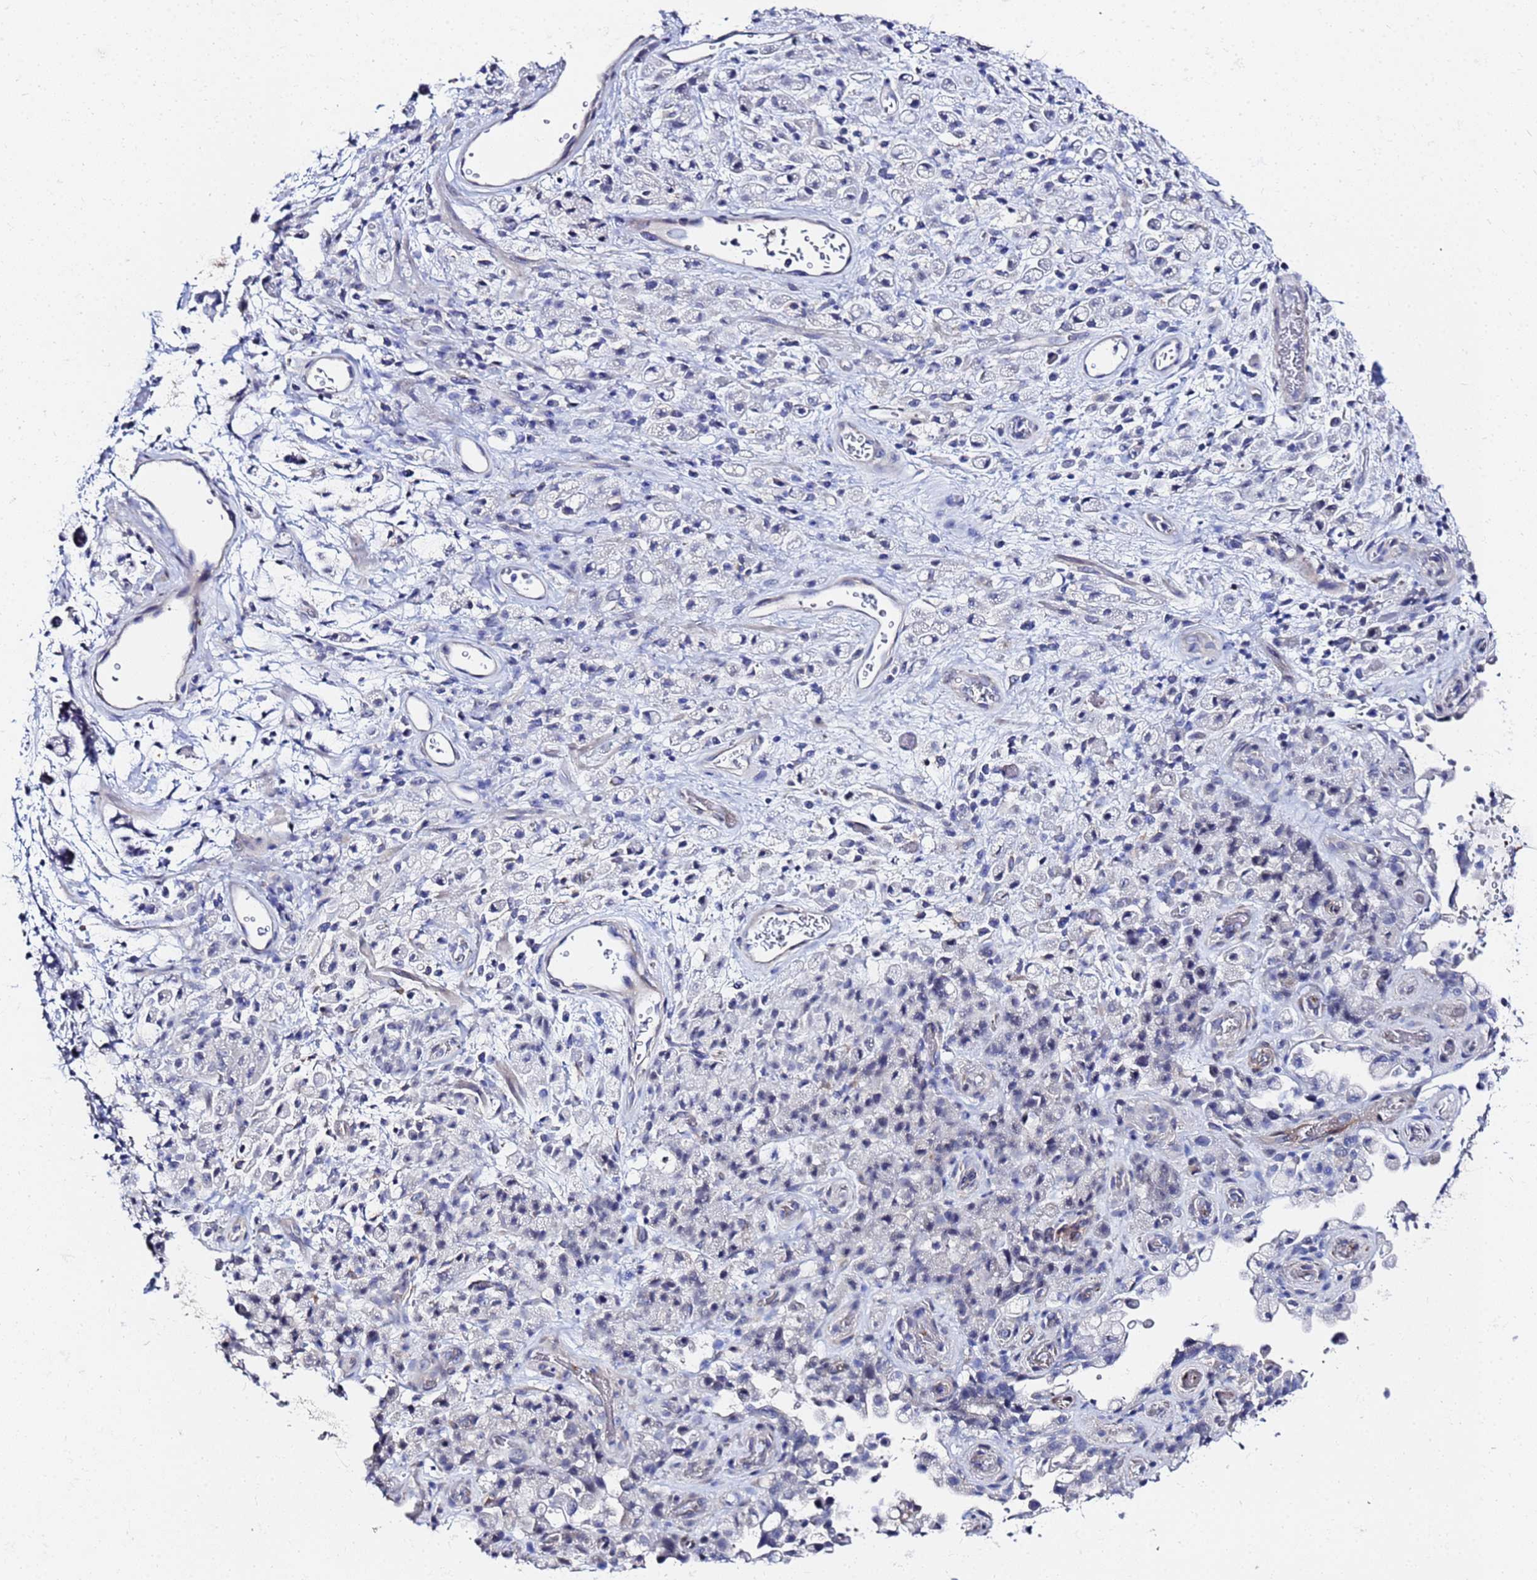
{"staining": {"intensity": "negative", "quantity": "none", "location": "none"}, "tissue": "stomach cancer", "cell_type": "Tumor cells", "image_type": "cancer", "snomed": [{"axis": "morphology", "description": "Adenocarcinoma, NOS"}, {"axis": "topography", "description": "Stomach"}], "caption": "Tumor cells are negative for protein expression in human adenocarcinoma (stomach). (DAB immunohistochemistry, high magnification).", "gene": "ZNF26", "patient": {"sex": "female", "age": 60}}